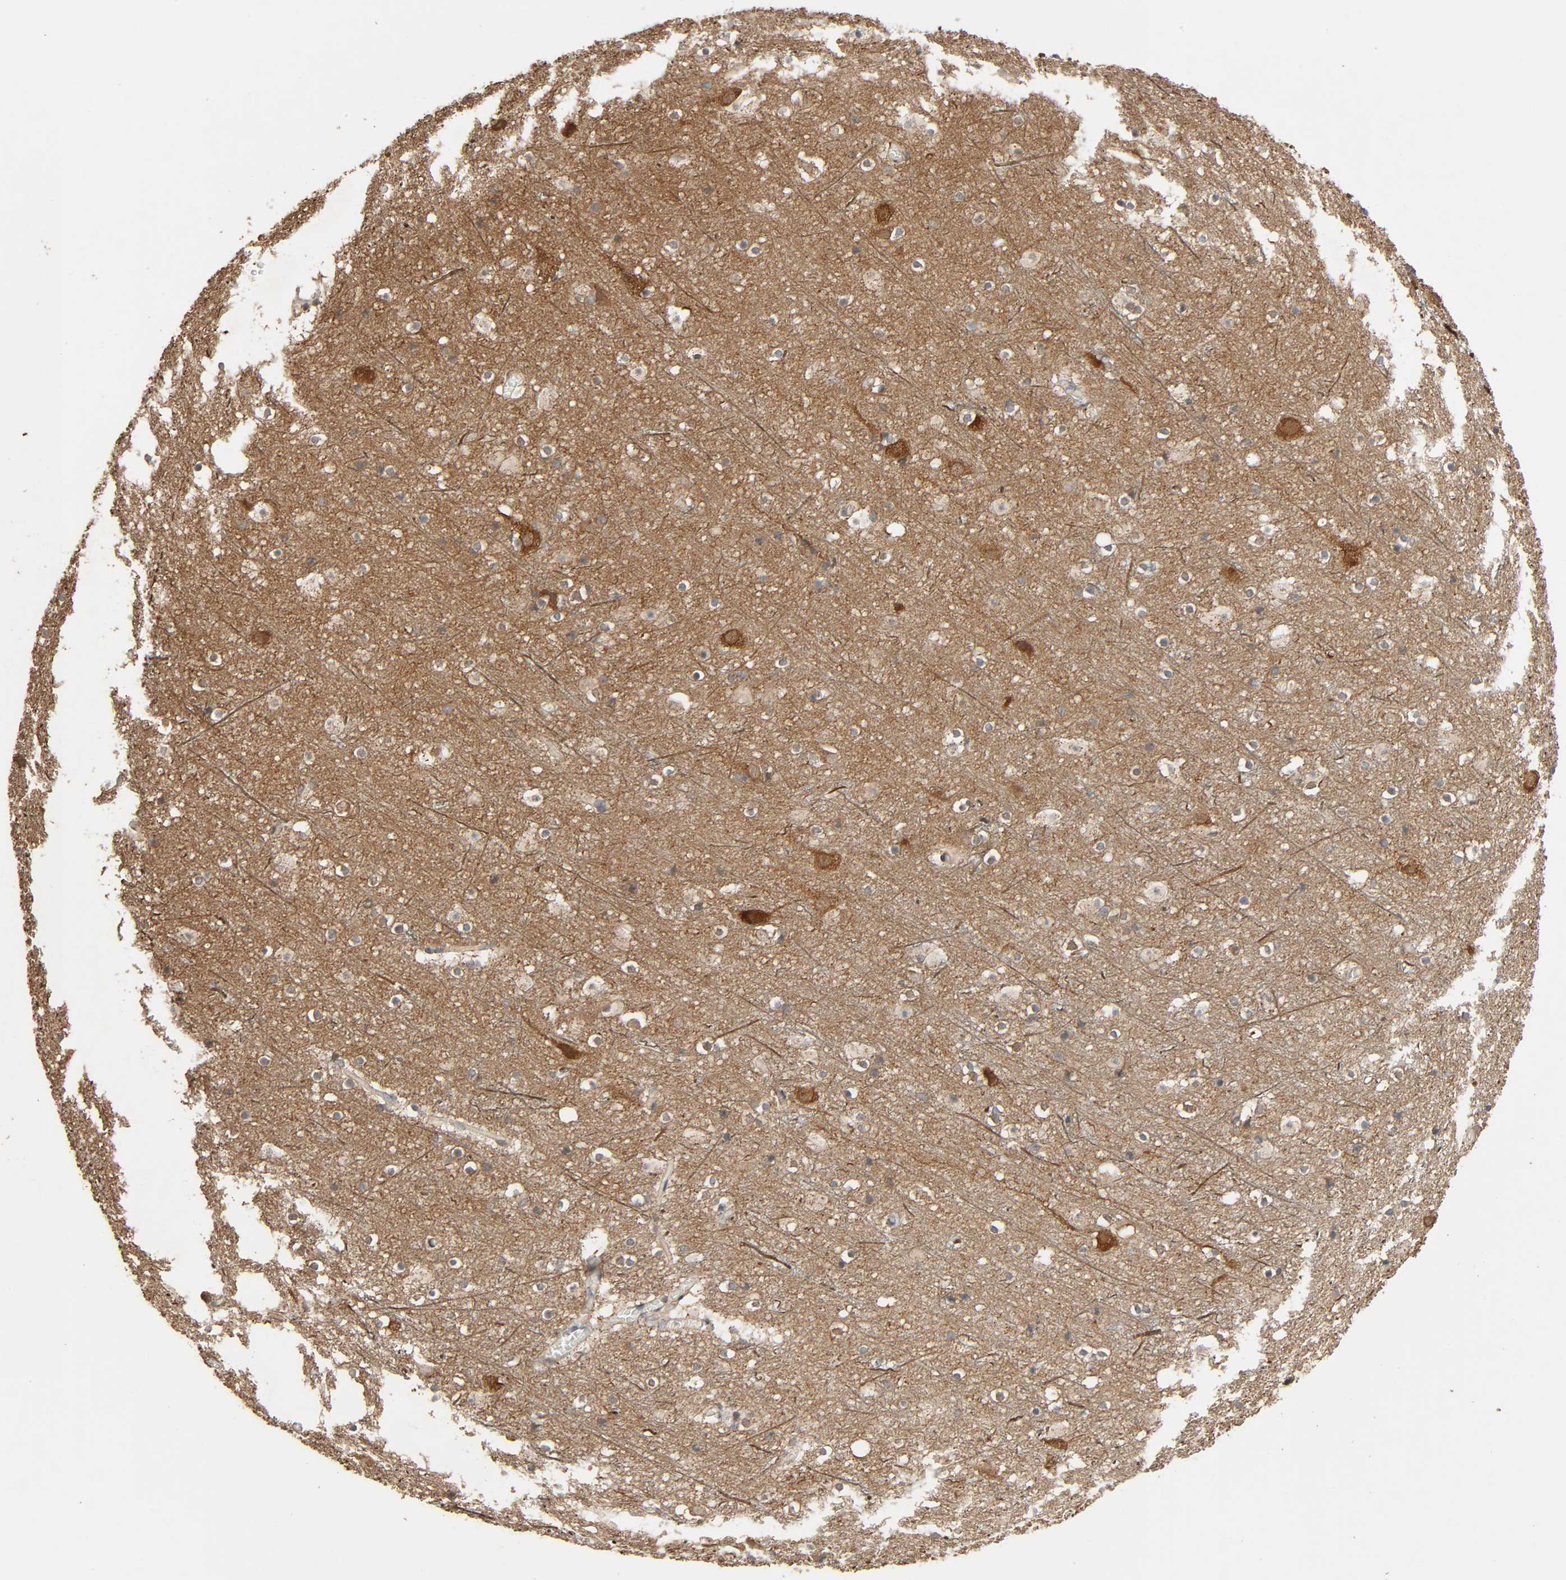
{"staining": {"intensity": "weak", "quantity": ">75%", "location": "cytoplasmic/membranous"}, "tissue": "cerebral cortex", "cell_type": "Endothelial cells", "image_type": "normal", "snomed": [{"axis": "morphology", "description": "Normal tissue, NOS"}, {"axis": "topography", "description": "Cerebral cortex"}], "caption": "IHC staining of normal cerebral cortex, which reveals low levels of weak cytoplasmic/membranous expression in approximately >75% of endothelial cells indicating weak cytoplasmic/membranous protein expression. The staining was performed using DAB (3,3'-diaminobenzidine) (brown) for protein detection and nuclei were counterstained in hematoxylin (blue).", "gene": "SGSM1", "patient": {"sex": "male", "age": 45}}